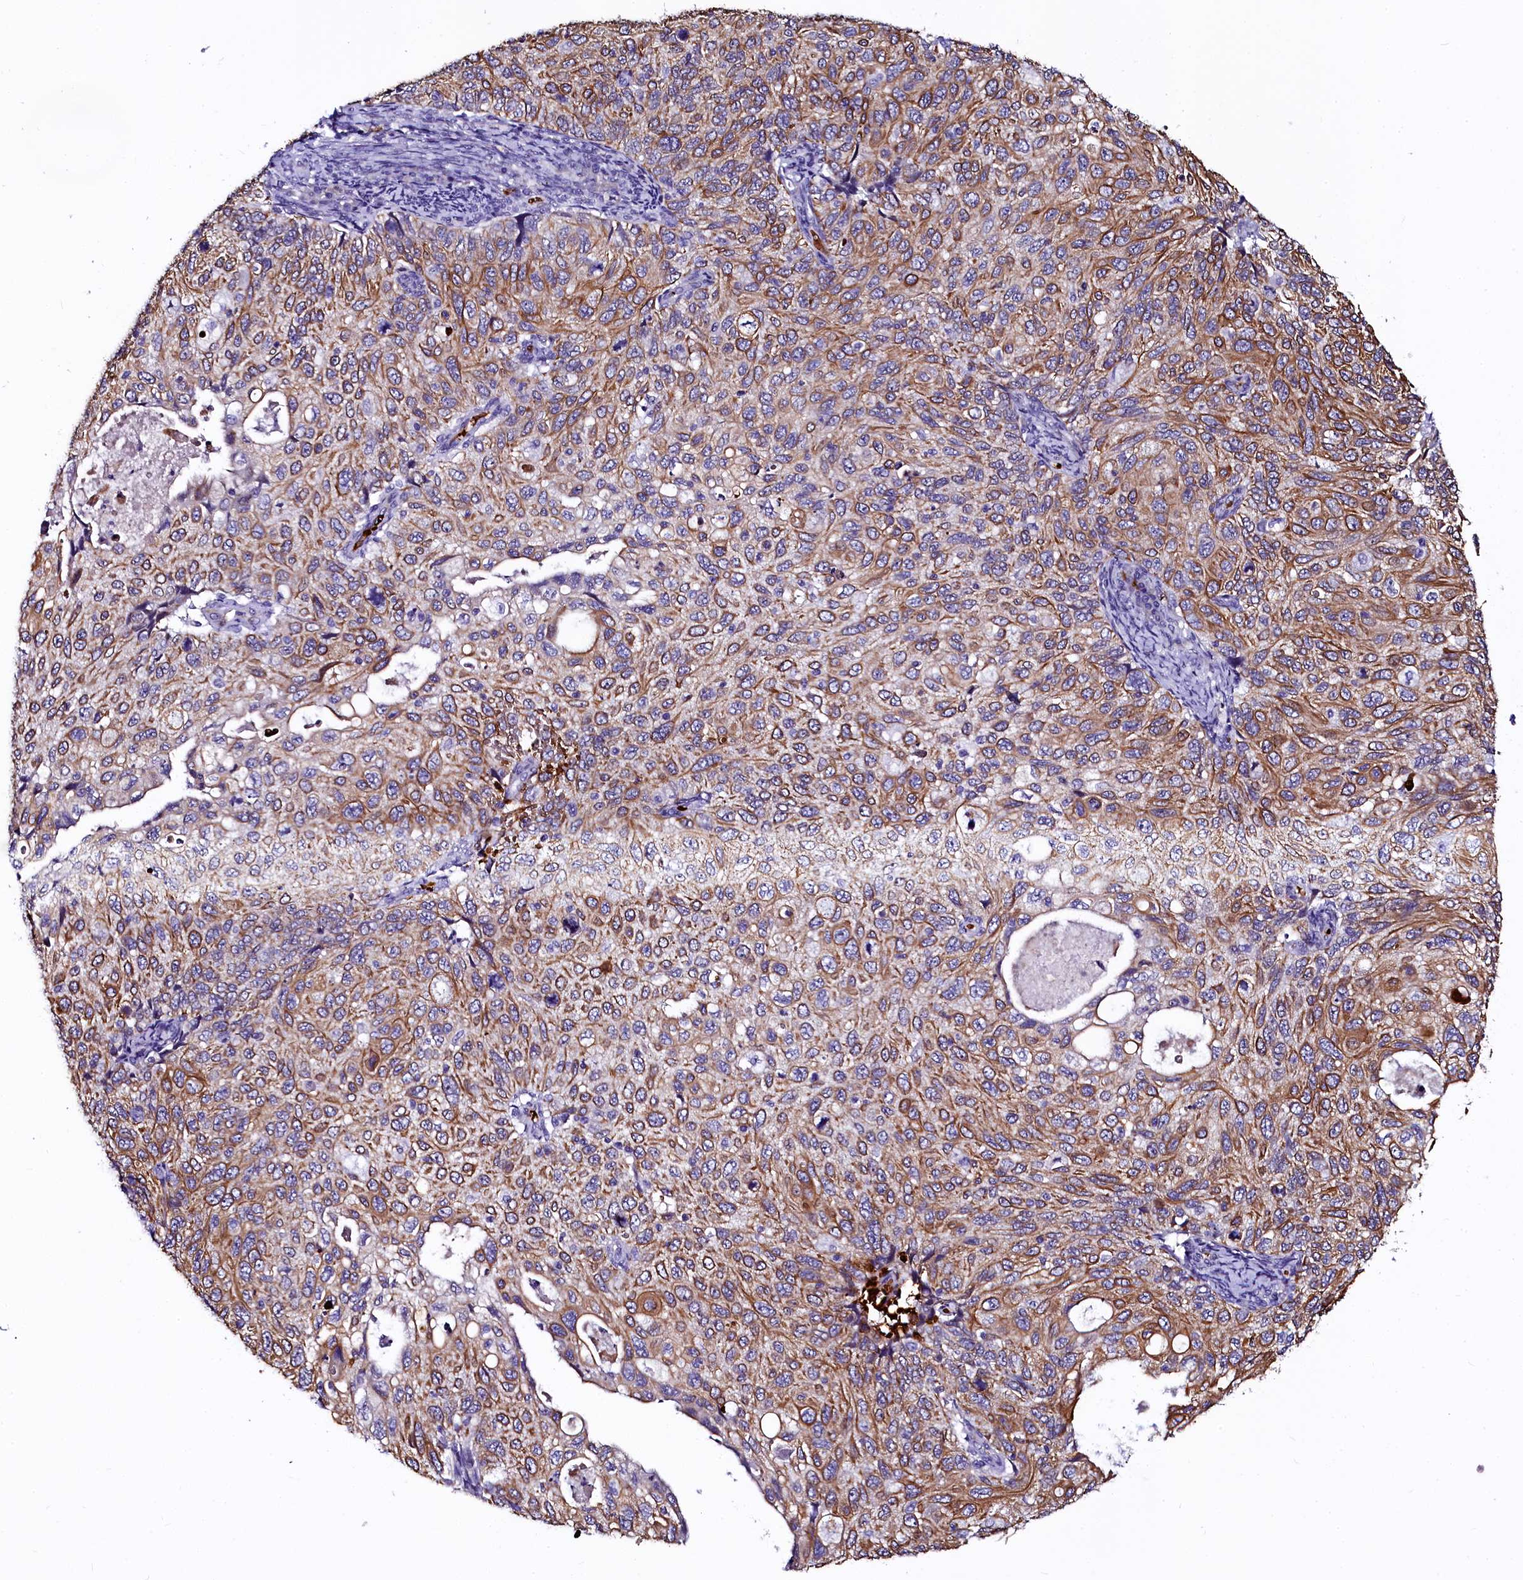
{"staining": {"intensity": "moderate", "quantity": ">75%", "location": "cytoplasmic/membranous"}, "tissue": "cervical cancer", "cell_type": "Tumor cells", "image_type": "cancer", "snomed": [{"axis": "morphology", "description": "Squamous cell carcinoma, NOS"}, {"axis": "topography", "description": "Cervix"}], "caption": "Cervical squamous cell carcinoma stained for a protein shows moderate cytoplasmic/membranous positivity in tumor cells.", "gene": "CTDSPL2", "patient": {"sex": "female", "age": 70}}